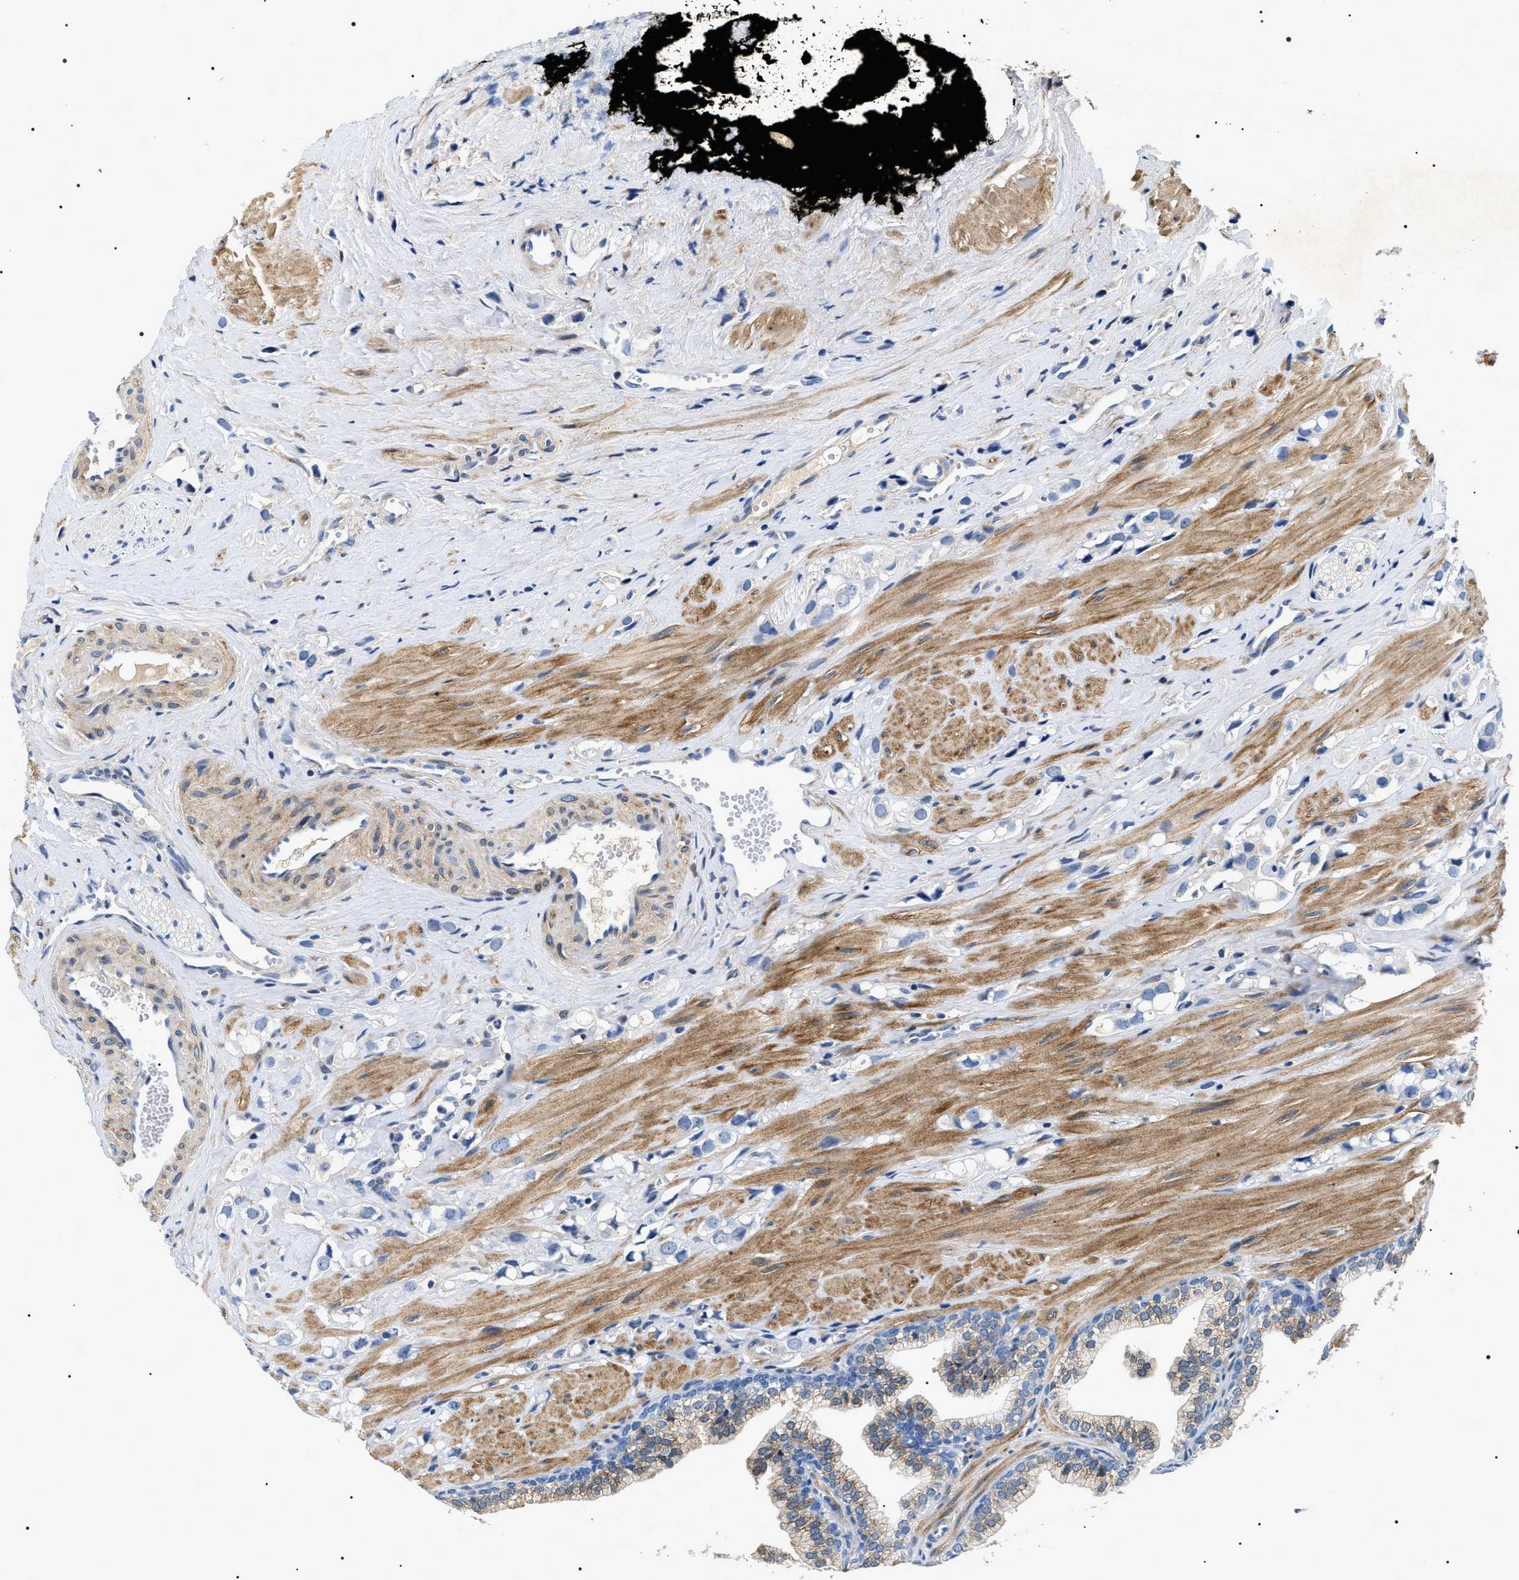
{"staining": {"intensity": "weak", "quantity": "<25%", "location": "cytoplasmic/membranous"}, "tissue": "prostate cancer", "cell_type": "Tumor cells", "image_type": "cancer", "snomed": [{"axis": "morphology", "description": "Adenocarcinoma, High grade"}, {"axis": "topography", "description": "Prostate"}], "caption": "High magnification brightfield microscopy of adenocarcinoma (high-grade) (prostate) stained with DAB (brown) and counterstained with hematoxylin (blue): tumor cells show no significant expression.", "gene": "BAG2", "patient": {"sex": "male", "age": 52}}